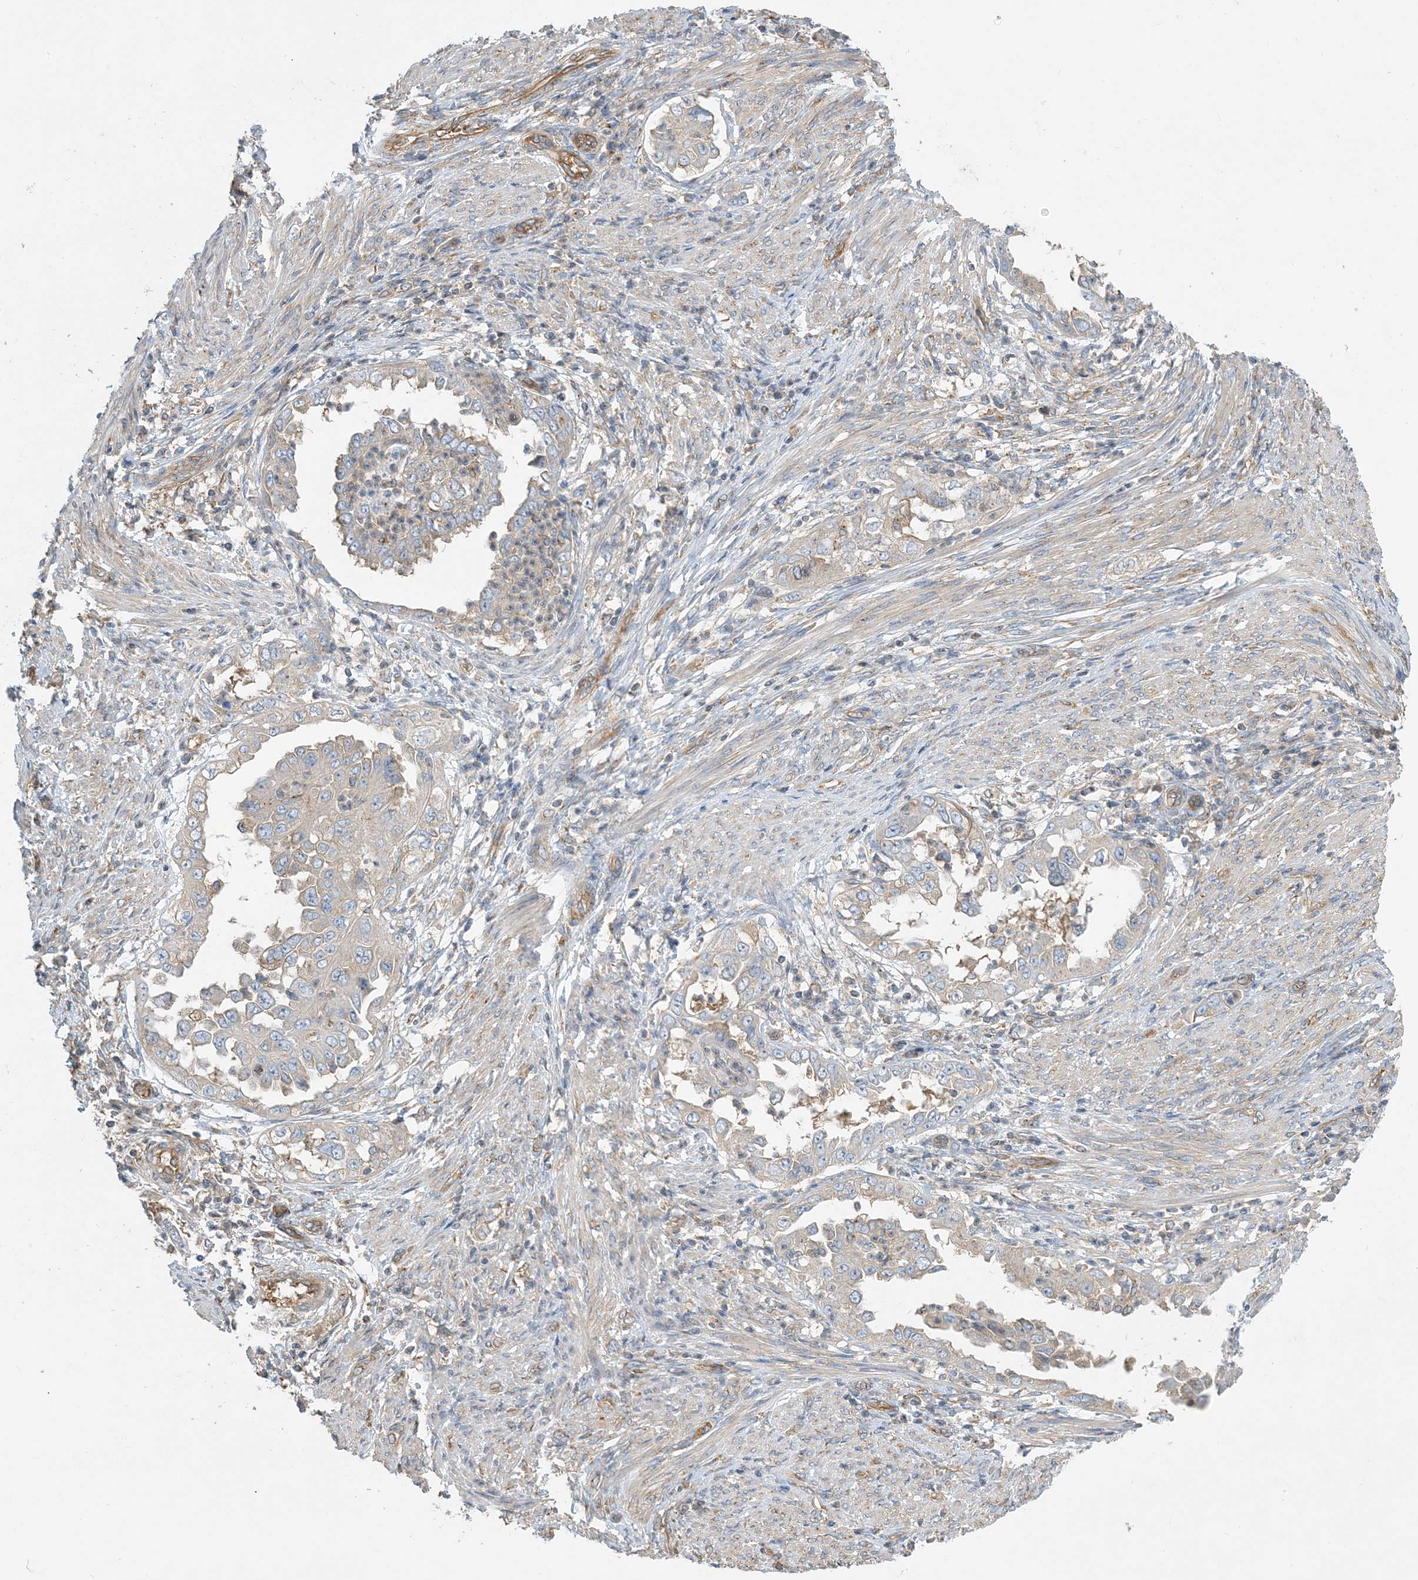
{"staining": {"intensity": "weak", "quantity": "25%-75%", "location": "cytoplasmic/membranous"}, "tissue": "endometrial cancer", "cell_type": "Tumor cells", "image_type": "cancer", "snomed": [{"axis": "morphology", "description": "Adenocarcinoma, NOS"}, {"axis": "topography", "description": "Endometrium"}], "caption": "Brown immunohistochemical staining in endometrial cancer (adenocarcinoma) exhibits weak cytoplasmic/membranous expression in about 25%-75% of tumor cells. (DAB (3,3'-diaminobenzidine) = brown stain, brightfield microscopy at high magnification).", "gene": "SIDT1", "patient": {"sex": "female", "age": 85}}